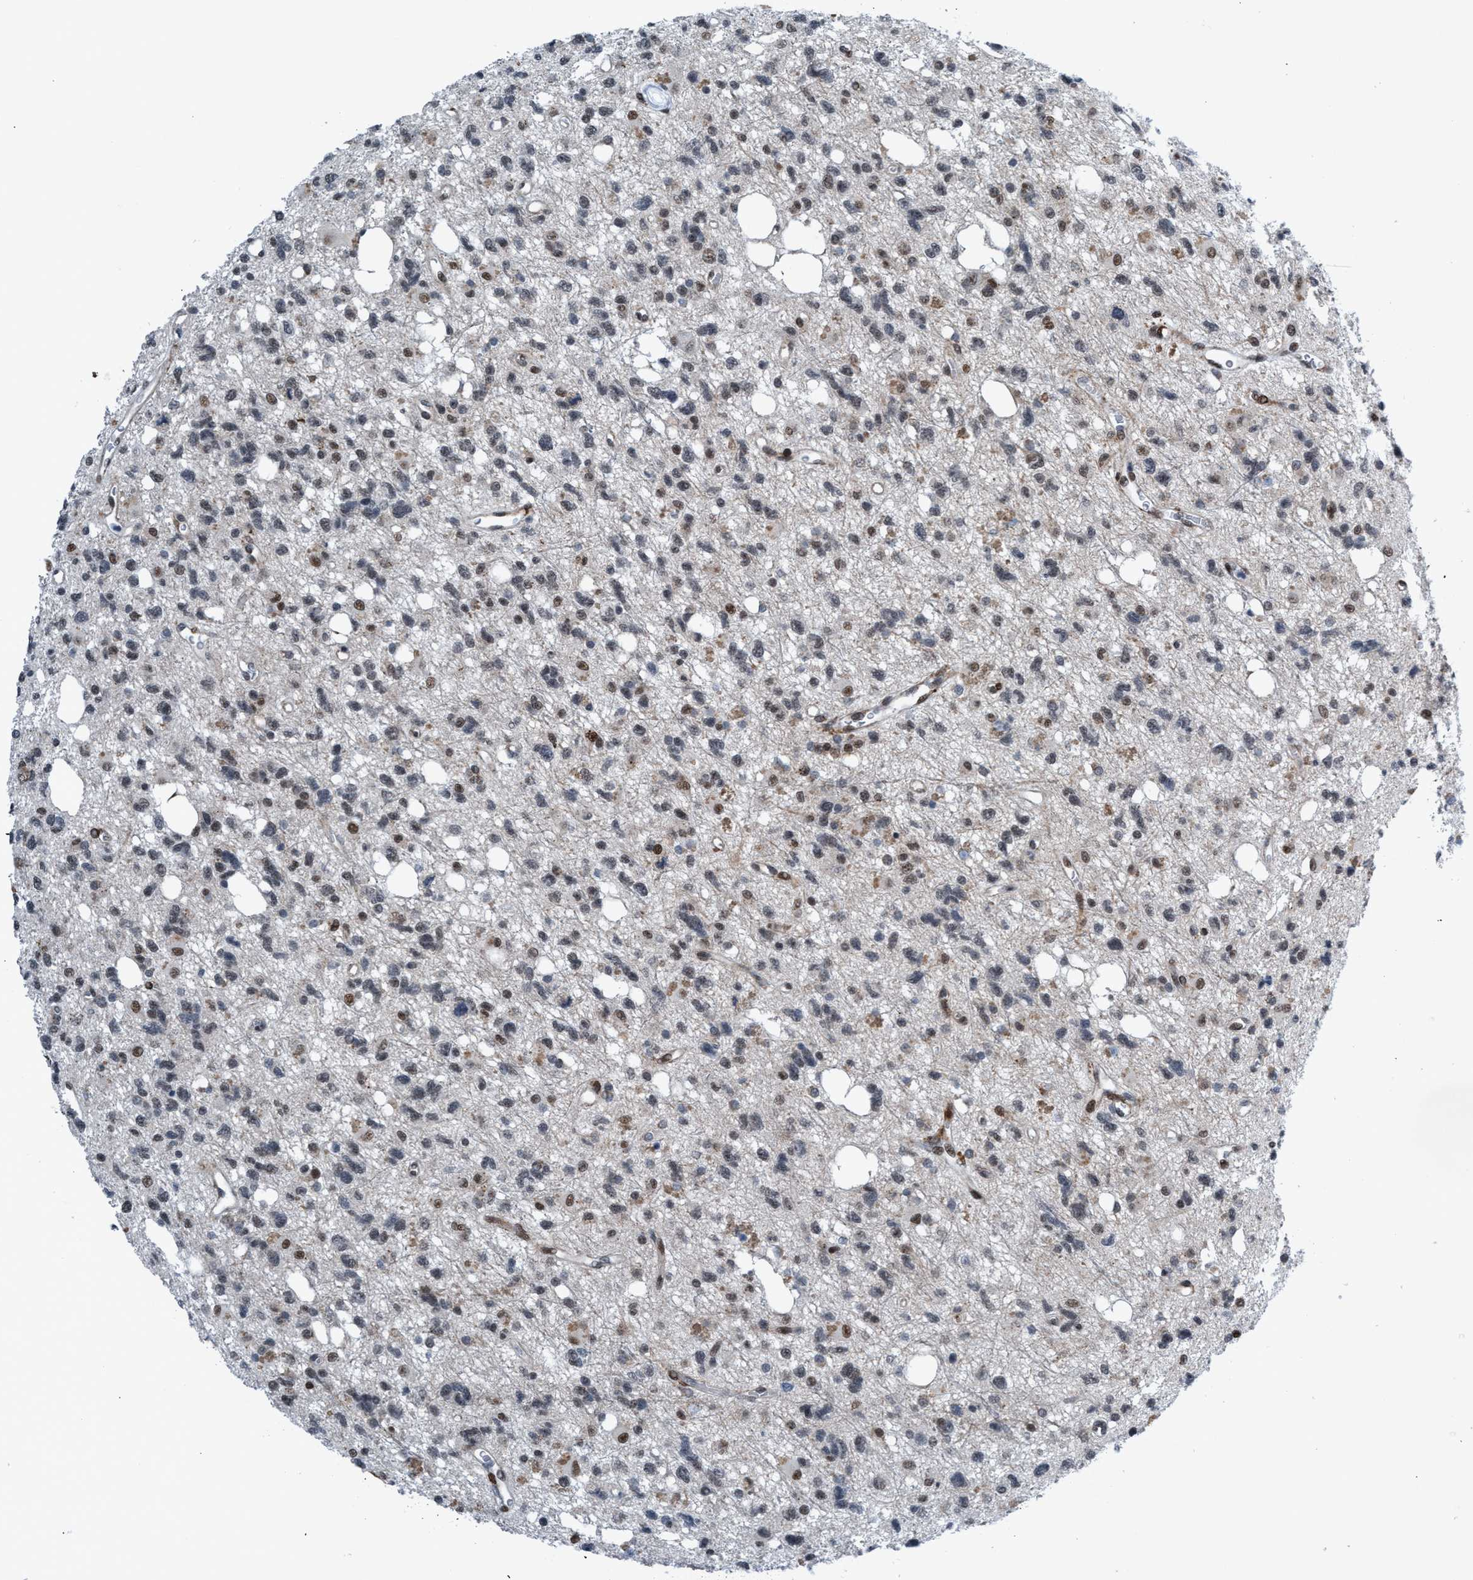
{"staining": {"intensity": "weak", "quantity": "25%-75%", "location": "nuclear"}, "tissue": "glioma", "cell_type": "Tumor cells", "image_type": "cancer", "snomed": [{"axis": "morphology", "description": "Glioma, malignant, High grade"}, {"axis": "topography", "description": "Brain"}], "caption": "Immunohistochemical staining of malignant glioma (high-grade) displays low levels of weak nuclear protein positivity in about 25%-75% of tumor cells.", "gene": "CWC27", "patient": {"sex": "female", "age": 62}}